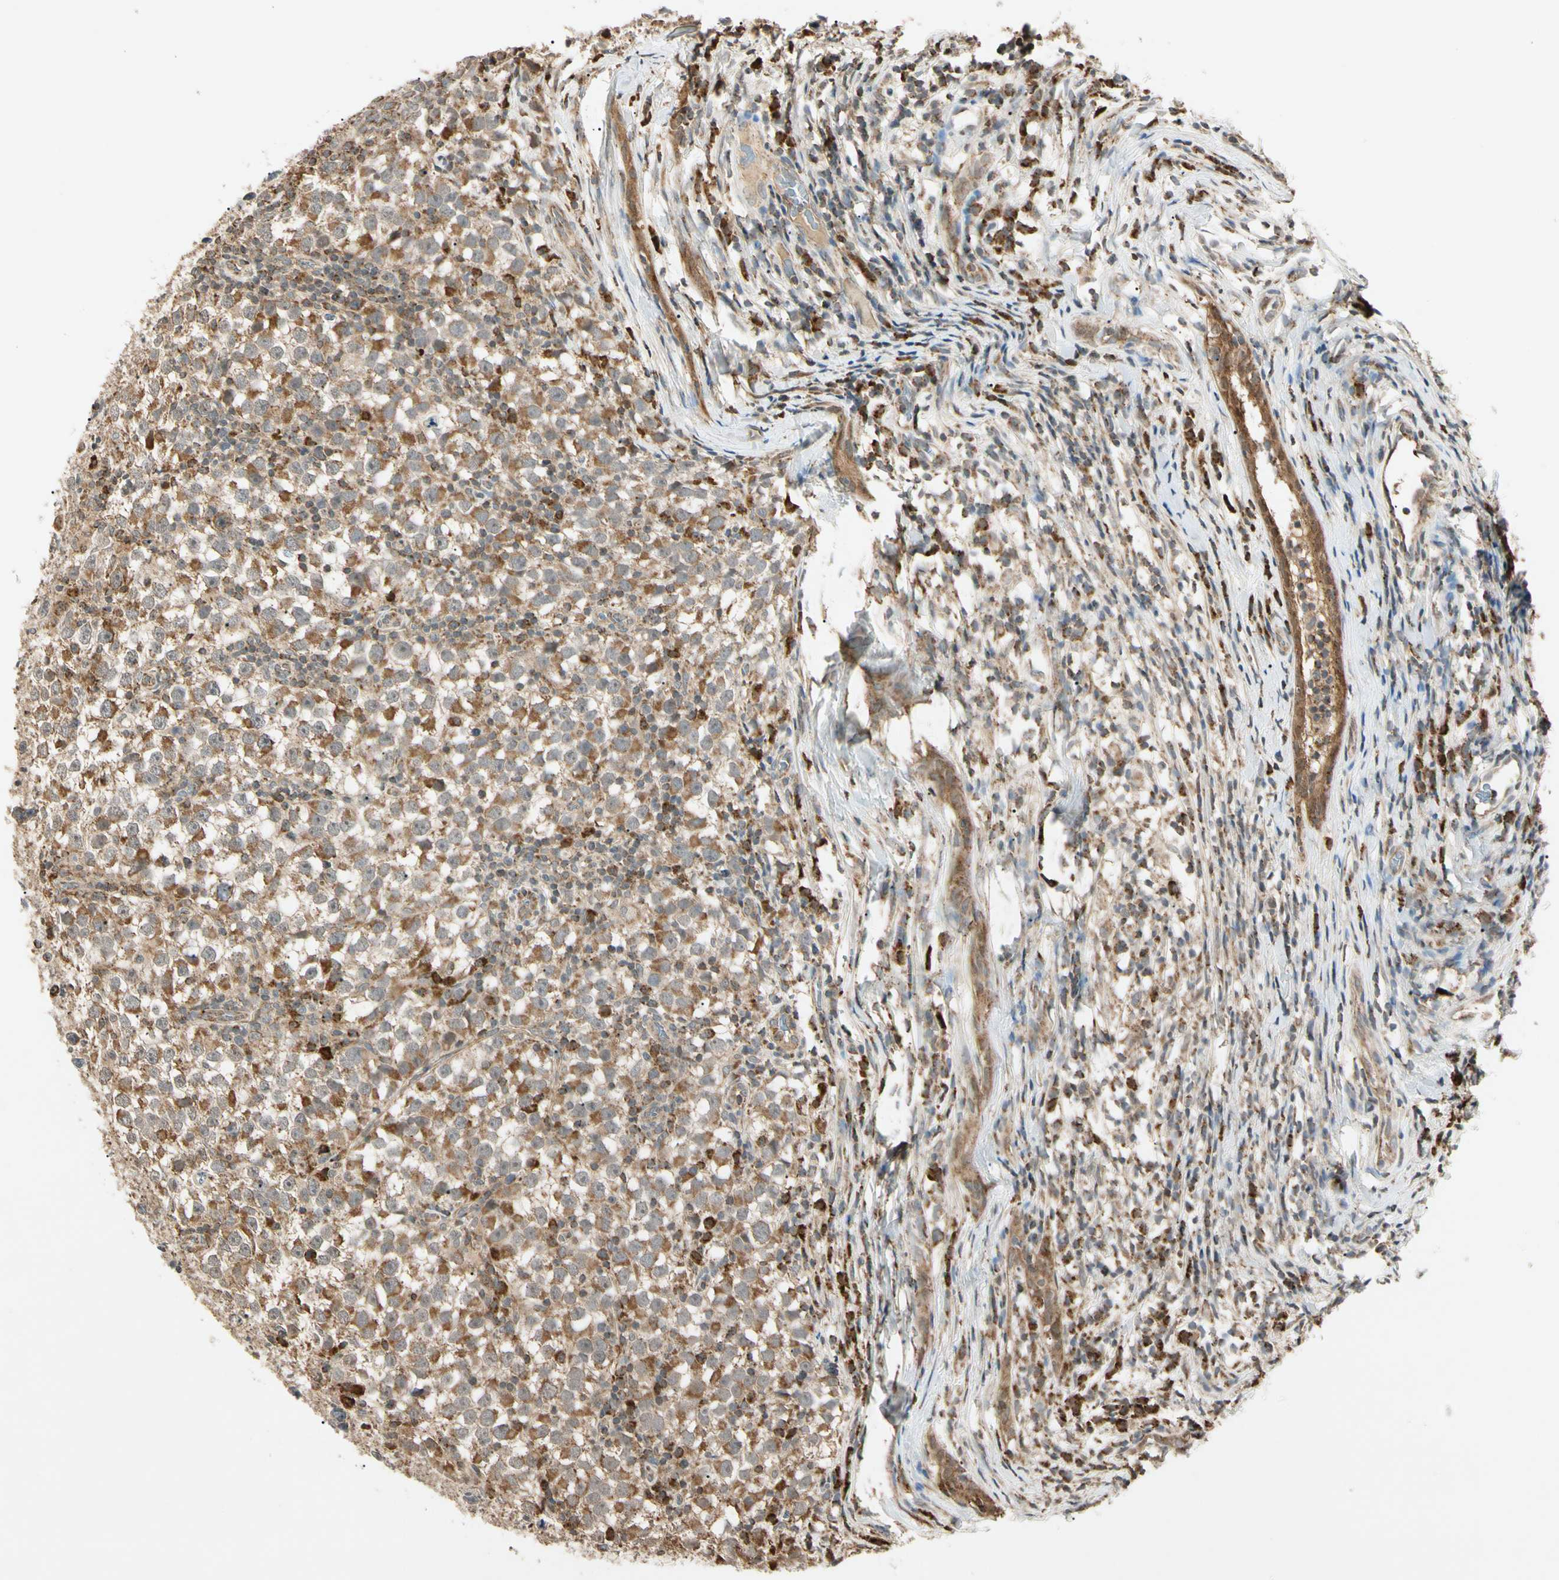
{"staining": {"intensity": "moderate", "quantity": ">75%", "location": "cytoplasmic/membranous"}, "tissue": "testis cancer", "cell_type": "Tumor cells", "image_type": "cancer", "snomed": [{"axis": "morphology", "description": "Seminoma, NOS"}, {"axis": "topography", "description": "Testis"}], "caption": "Protein staining by immunohistochemistry (IHC) displays moderate cytoplasmic/membranous positivity in about >75% of tumor cells in seminoma (testis). The protein of interest is shown in brown color, while the nuclei are stained blue.", "gene": "PRDX5", "patient": {"sex": "male", "age": 65}}